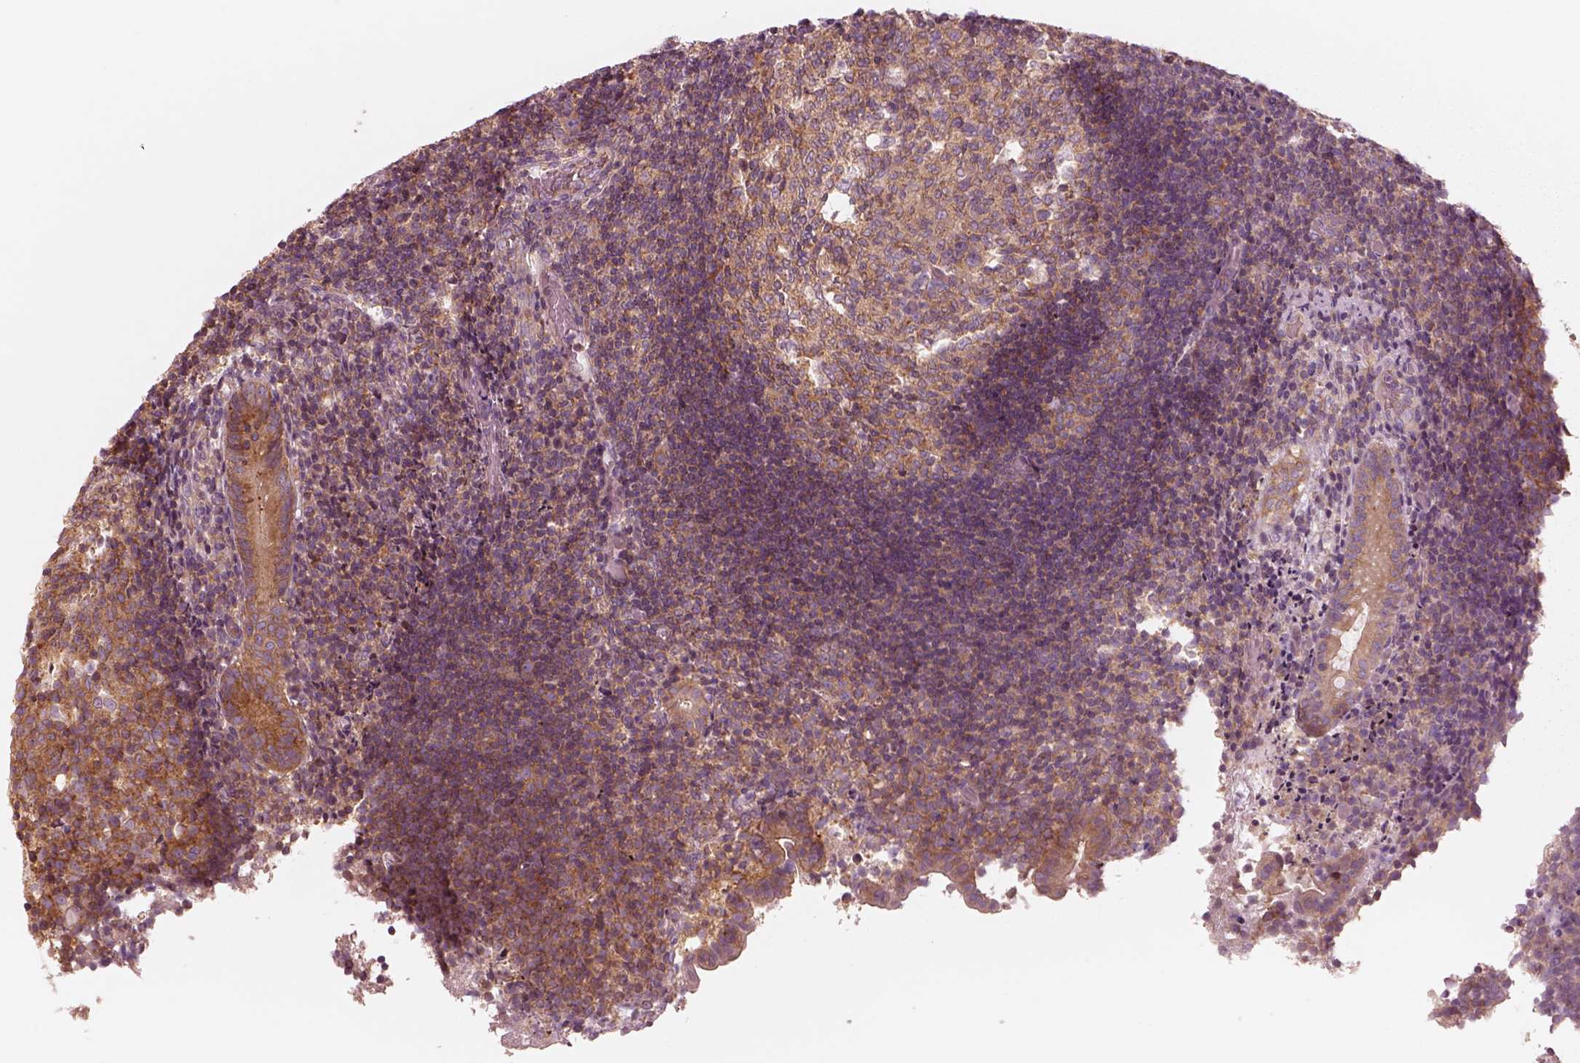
{"staining": {"intensity": "strong", "quantity": ">75%", "location": "cytoplasmic/membranous"}, "tissue": "appendix", "cell_type": "Glandular cells", "image_type": "normal", "snomed": [{"axis": "morphology", "description": "Normal tissue, NOS"}, {"axis": "topography", "description": "Appendix"}], "caption": "IHC photomicrograph of unremarkable human appendix stained for a protein (brown), which reveals high levels of strong cytoplasmic/membranous positivity in approximately >75% of glandular cells.", "gene": "CNOT2", "patient": {"sex": "female", "age": 32}}